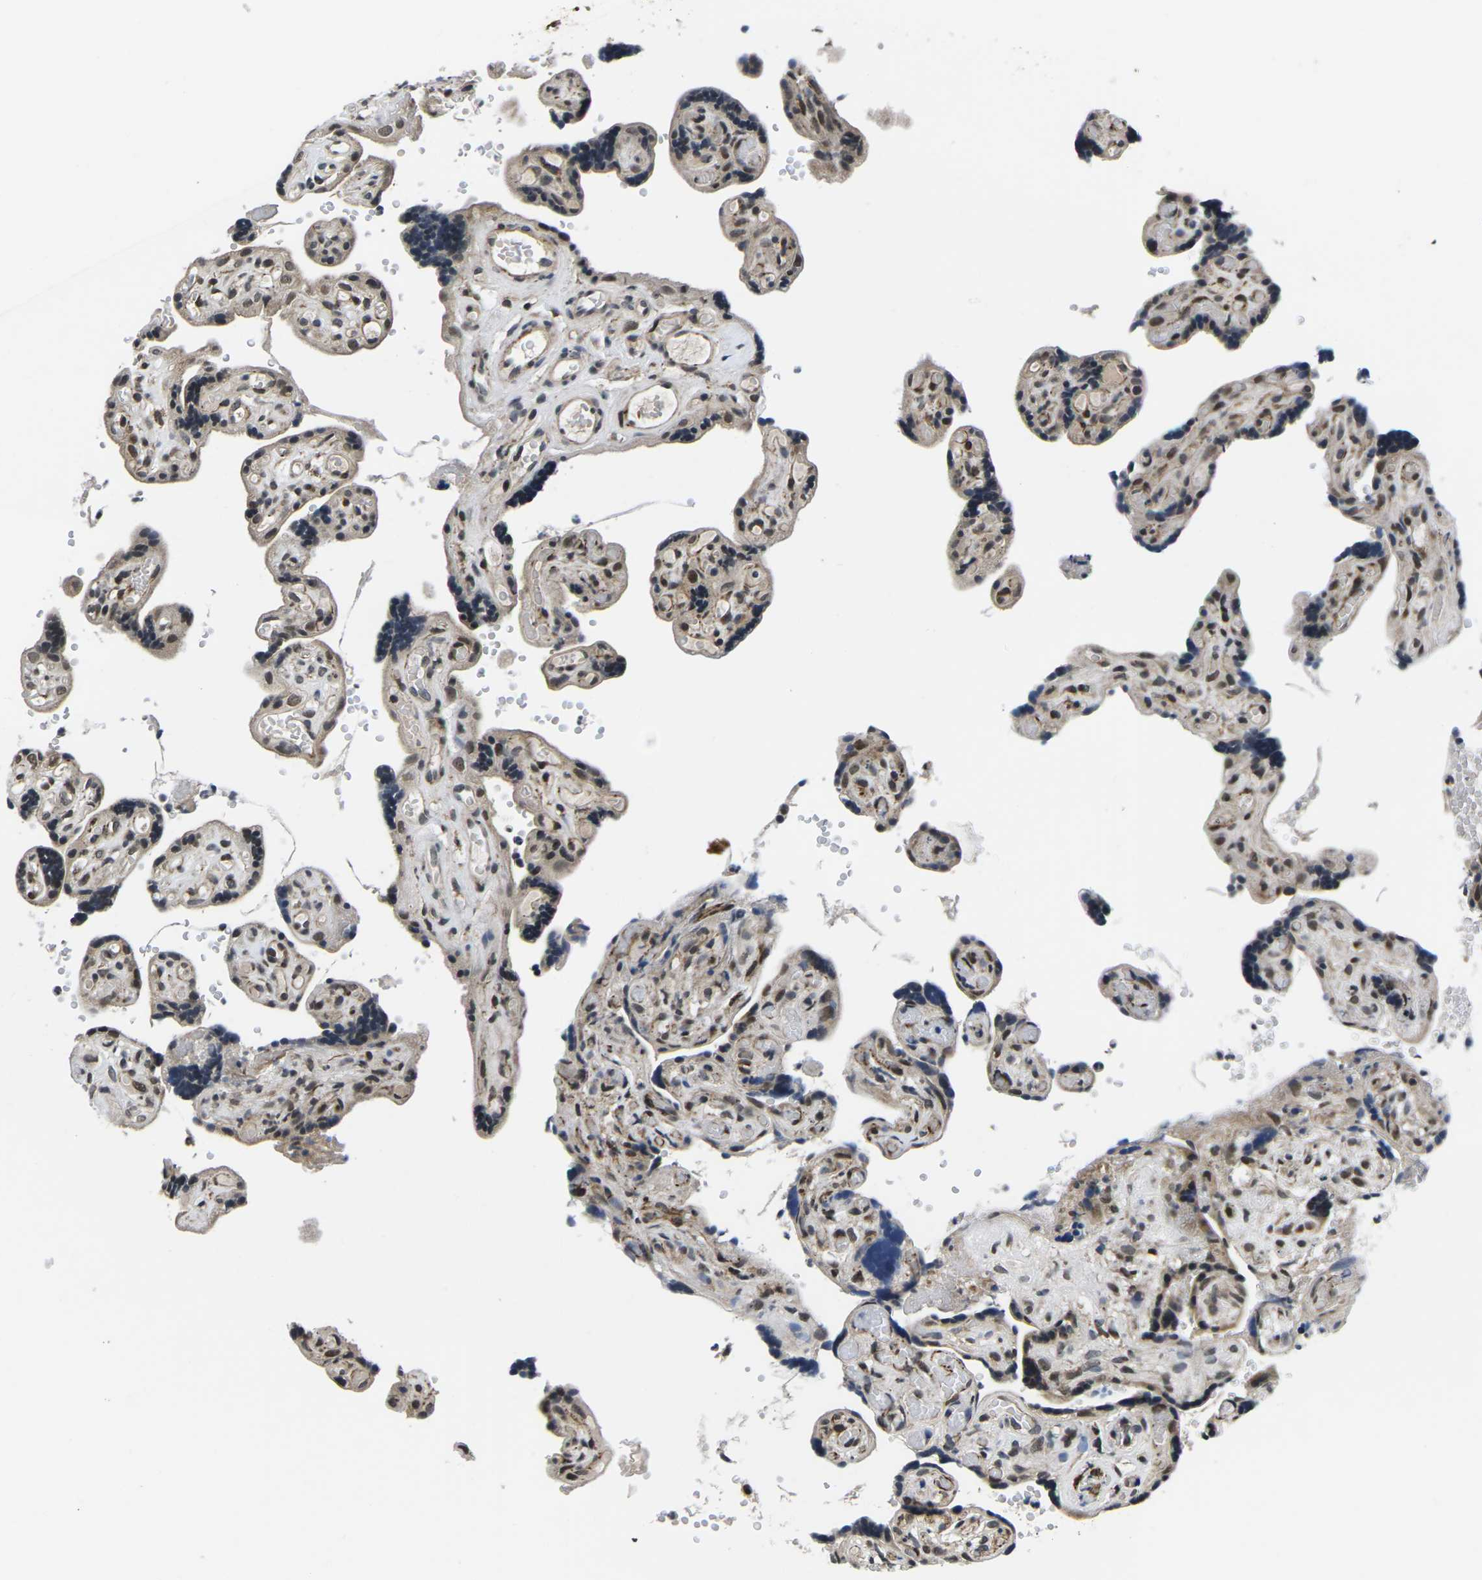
{"staining": {"intensity": "moderate", "quantity": "25%-75%", "location": "cytoplasmic/membranous,nuclear"}, "tissue": "placenta", "cell_type": "Decidual cells", "image_type": "normal", "snomed": [{"axis": "morphology", "description": "Normal tissue, NOS"}, {"axis": "topography", "description": "Placenta"}], "caption": "Moderate cytoplasmic/membranous,nuclear staining for a protein is present in about 25%-75% of decidual cells of unremarkable placenta using immunohistochemistry.", "gene": "CCNE1", "patient": {"sex": "female", "age": 30}}